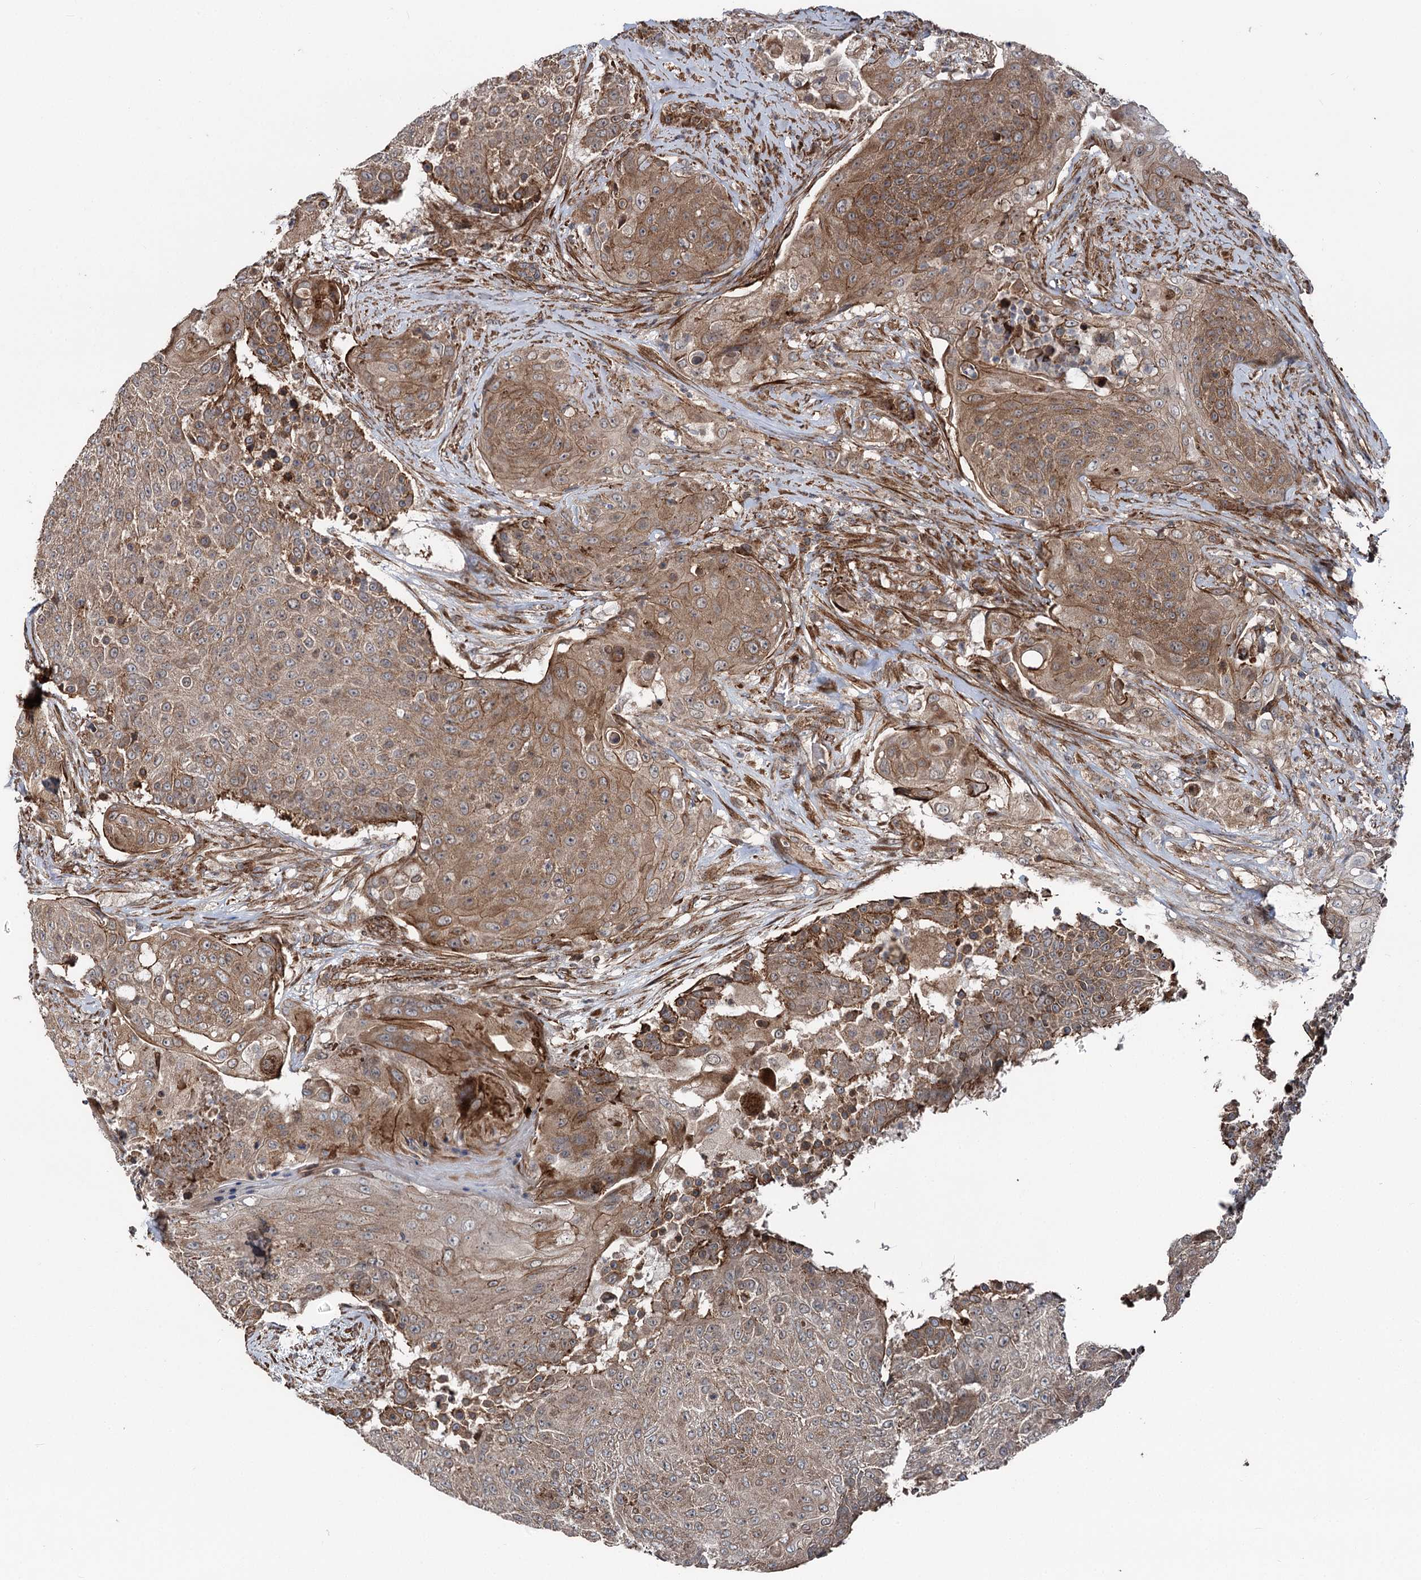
{"staining": {"intensity": "moderate", "quantity": ">75%", "location": "cytoplasmic/membranous"}, "tissue": "urothelial cancer", "cell_type": "Tumor cells", "image_type": "cancer", "snomed": [{"axis": "morphology", "description": "Urothelial carcinoma, High grade"}, {"axis": "topography", "description": "Urinary bladder"}], "caption": "DAB immunohistochemical staining of high-grade urothelial carcinoma reveals moderate cytoplasmic/membranous protein positivity in about >75% of tumor cells.", "gene": "ITFG2", "patient": {"sex": "female", "age": 63}}